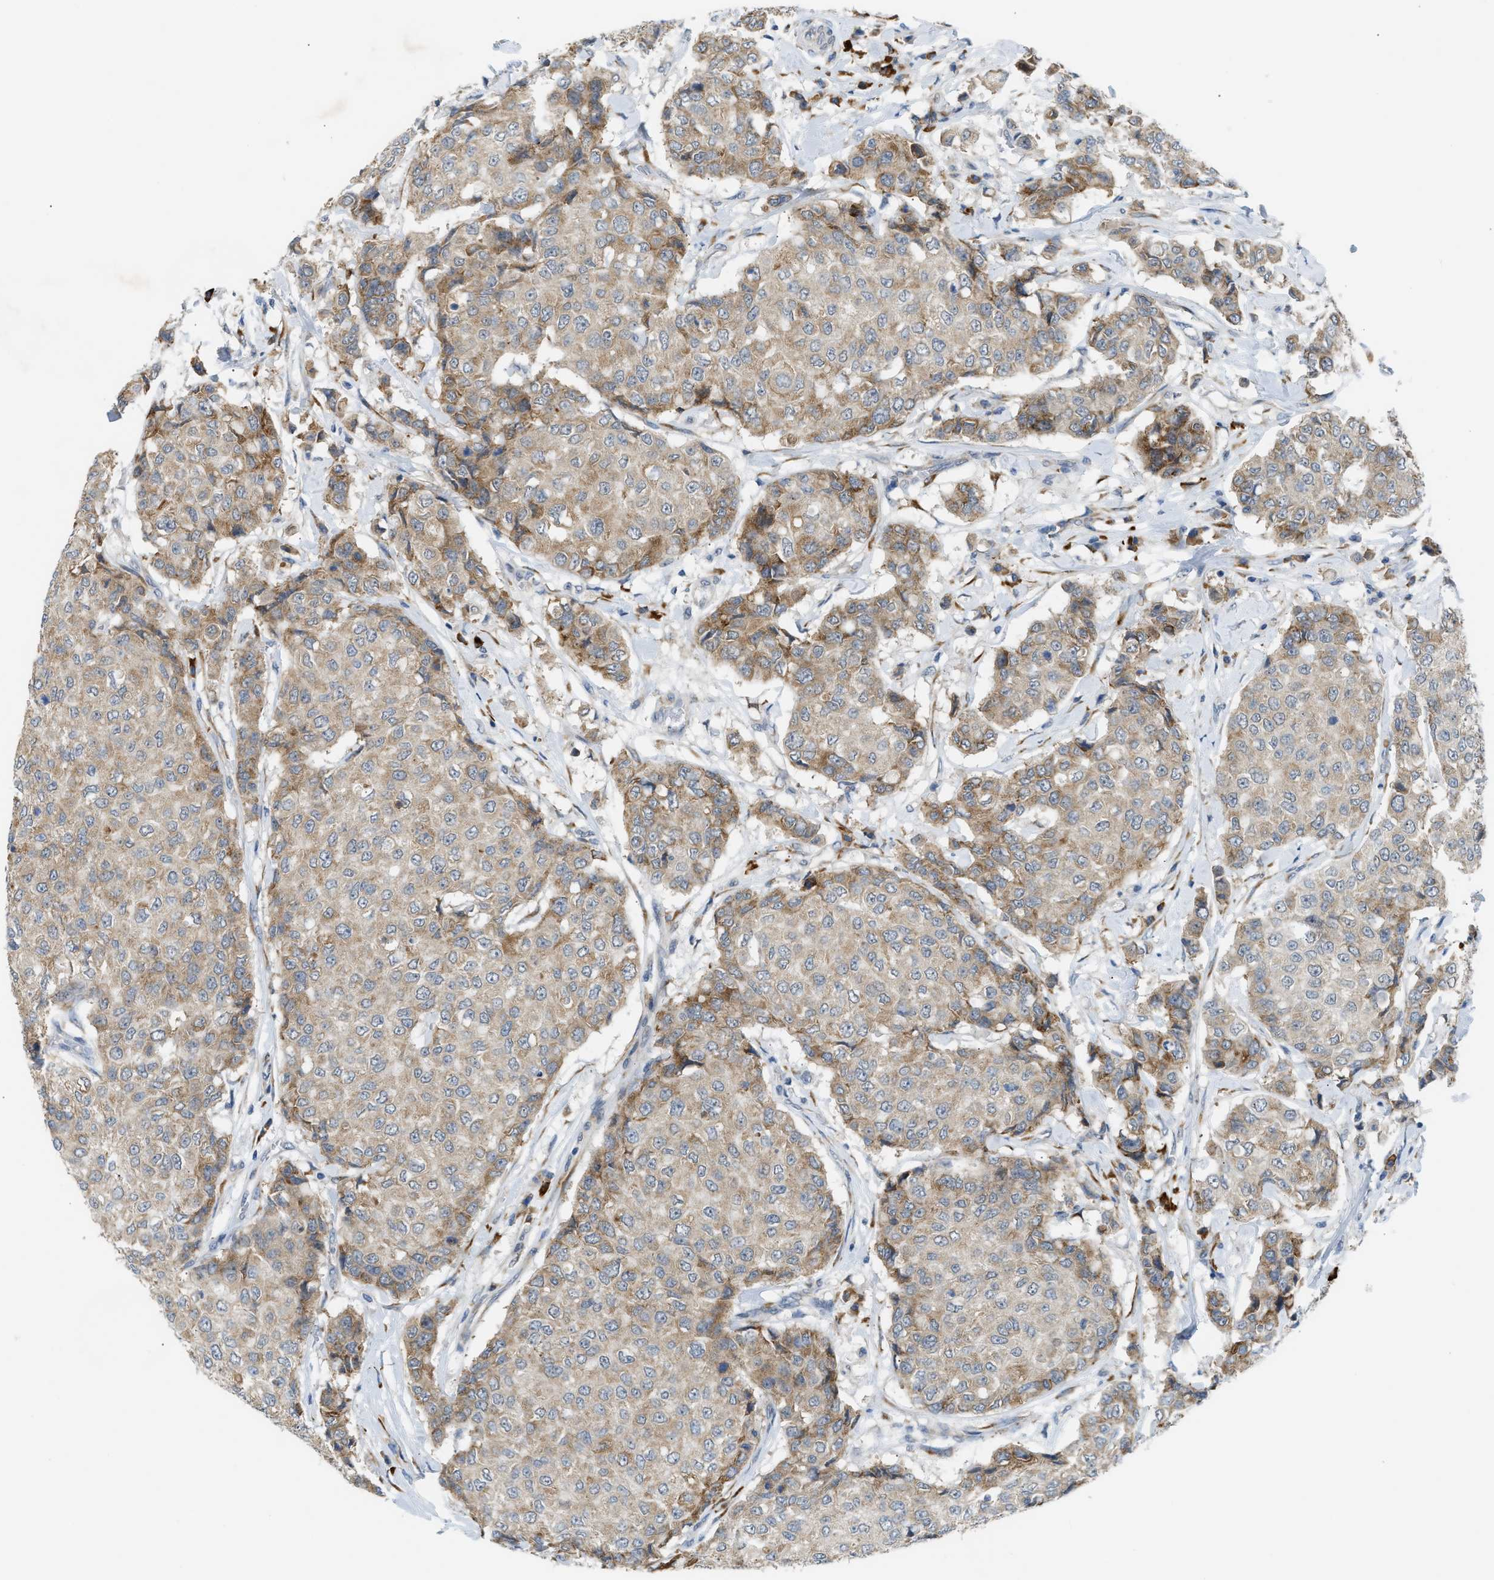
{"staining": {"intensity": "moderate", "quantity": ">75%", "location": "cytoplasmic/membranous"}, "tissue": "breast cancer", "cell_type": "Tumor cells", "image_type": "cancer", "snomed": [{"axis": "morphology", "description": "Duct carcinoma"}, {"axis": "topography", "description": "Breast"}], "caption": "Invasive ductal carcinoma (breast) stained with a brown dye reveals moderate cytoplasmic/membranous positive staining in approximately >75% of tumor cells.", "gene": "KCNC2", "patient": {"sex": "female", "age": 27}}